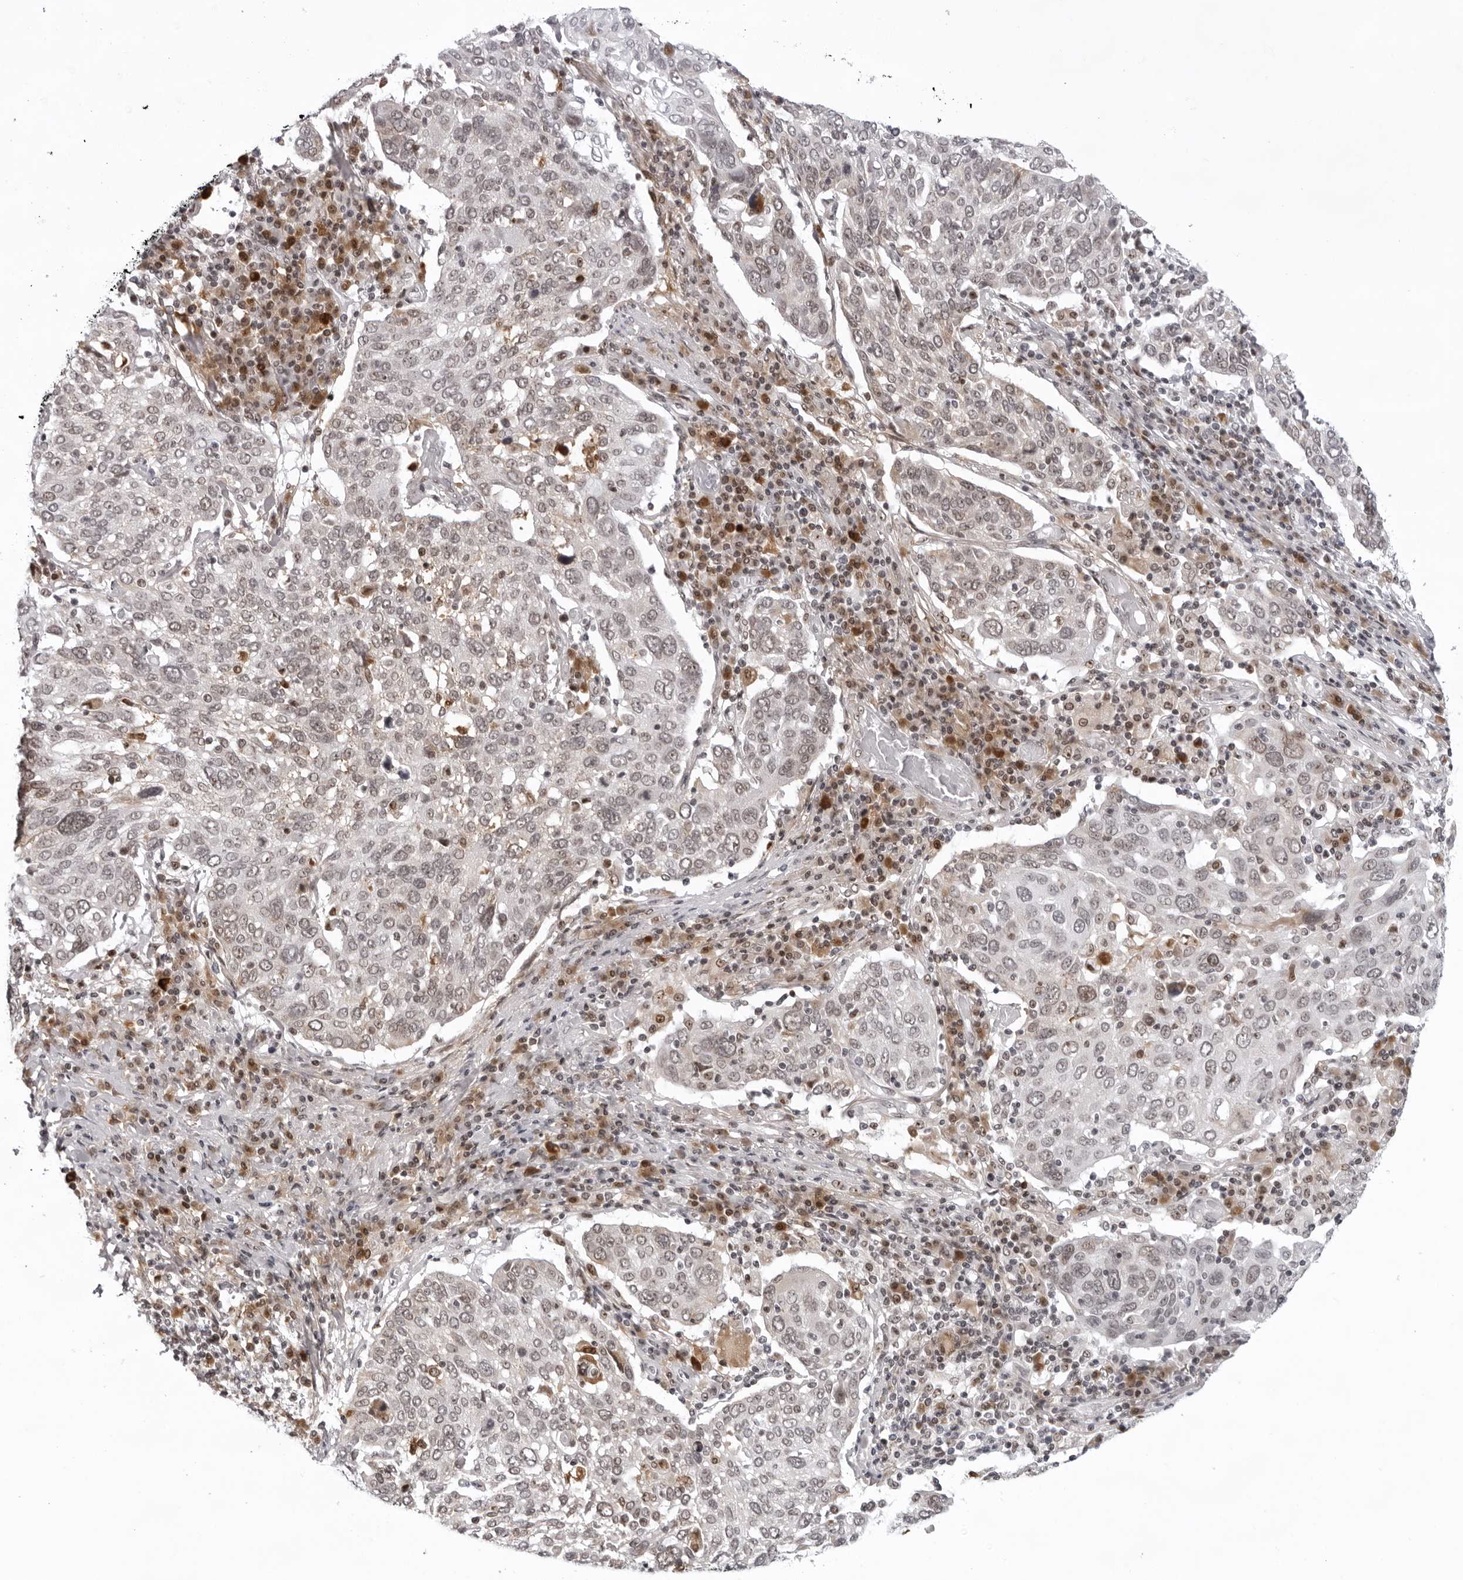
{"staining": {"intensity": "weak", "quantity": ">75%", "location": "cytoplasmic/membranous,nuclear"}, "tissue": "lung cancer", "cell_type": "Tumor cells", "image_type": "cancer", "snomed": [{"axis": "morphology", "description": "Squamous cell carcinoma, NOS"}, {"axis": "topography", "description": "Lung"}], "caption": "Weak cytoplasmic/membranous and nuclear expression for a protein is present in approximately >75% of tumor cells of lung cancer (squamous cell carcinoma) using immunohistochemistry (IHC).", "gene": "EXOSC10", "patient": {"sex": "male", "age": 65}}